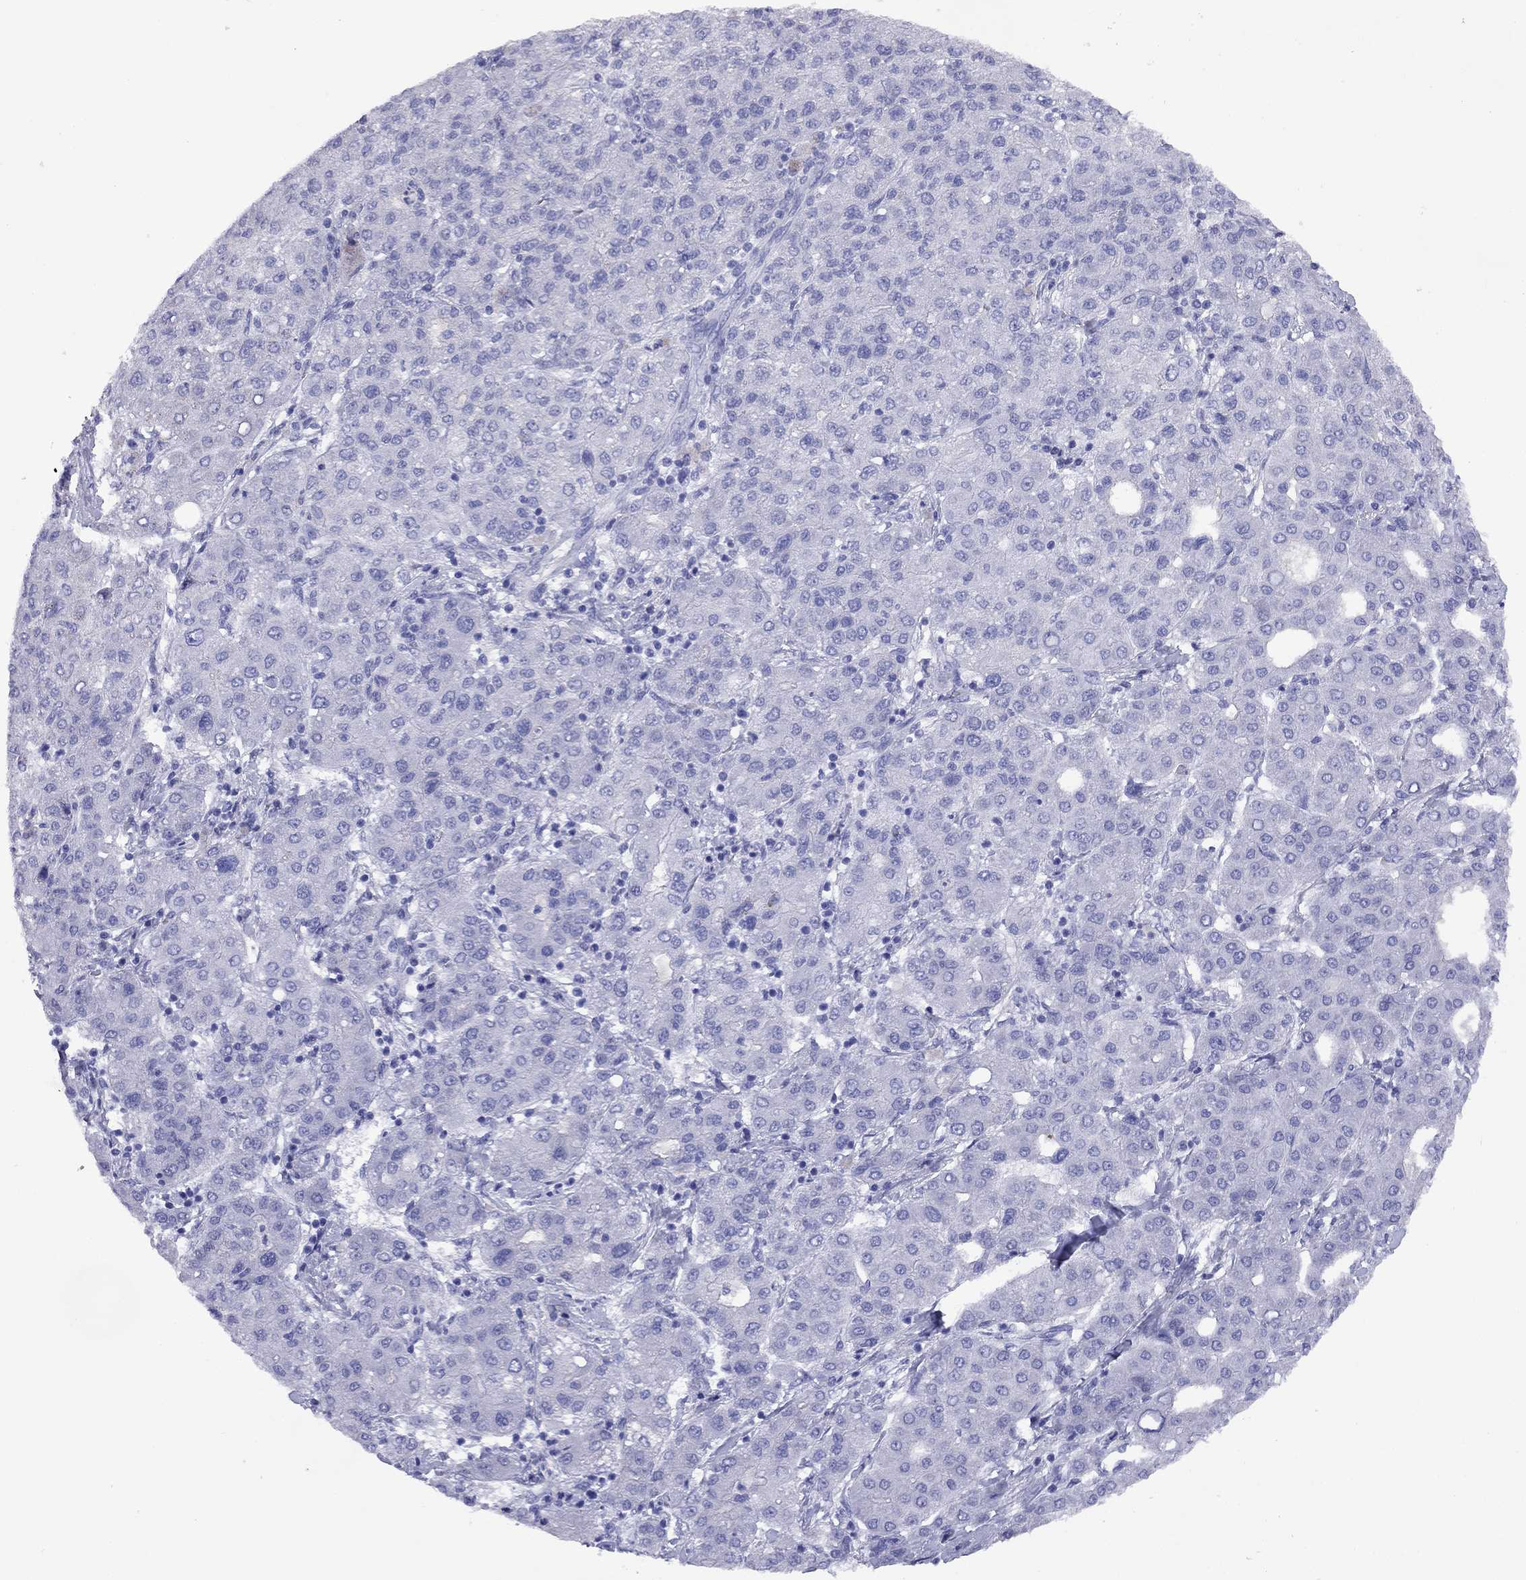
{"staining": {"intensity": "negative", "quantity": "none", "location": "none"}, "tissue": "liver cancer", "cell_type": "Tumor cells", "image_type": "cancer", "snomed": [{"axis": "morphology", "description": "Carcinoma, Hepatocellular, NOS"}, {"axis": "topography", "description": "Liver"}], "caption": "This histopathology image is of liver cancer stained with immunohistochemistry to label a protein in brown with the nuclei are counter-stained blue. There is no staining in tumor cells. (DAB immunohistochemistry (IHC), high magnification).", "gene": "CMYA5", "patient": {"sex": "male", "age": 65}}